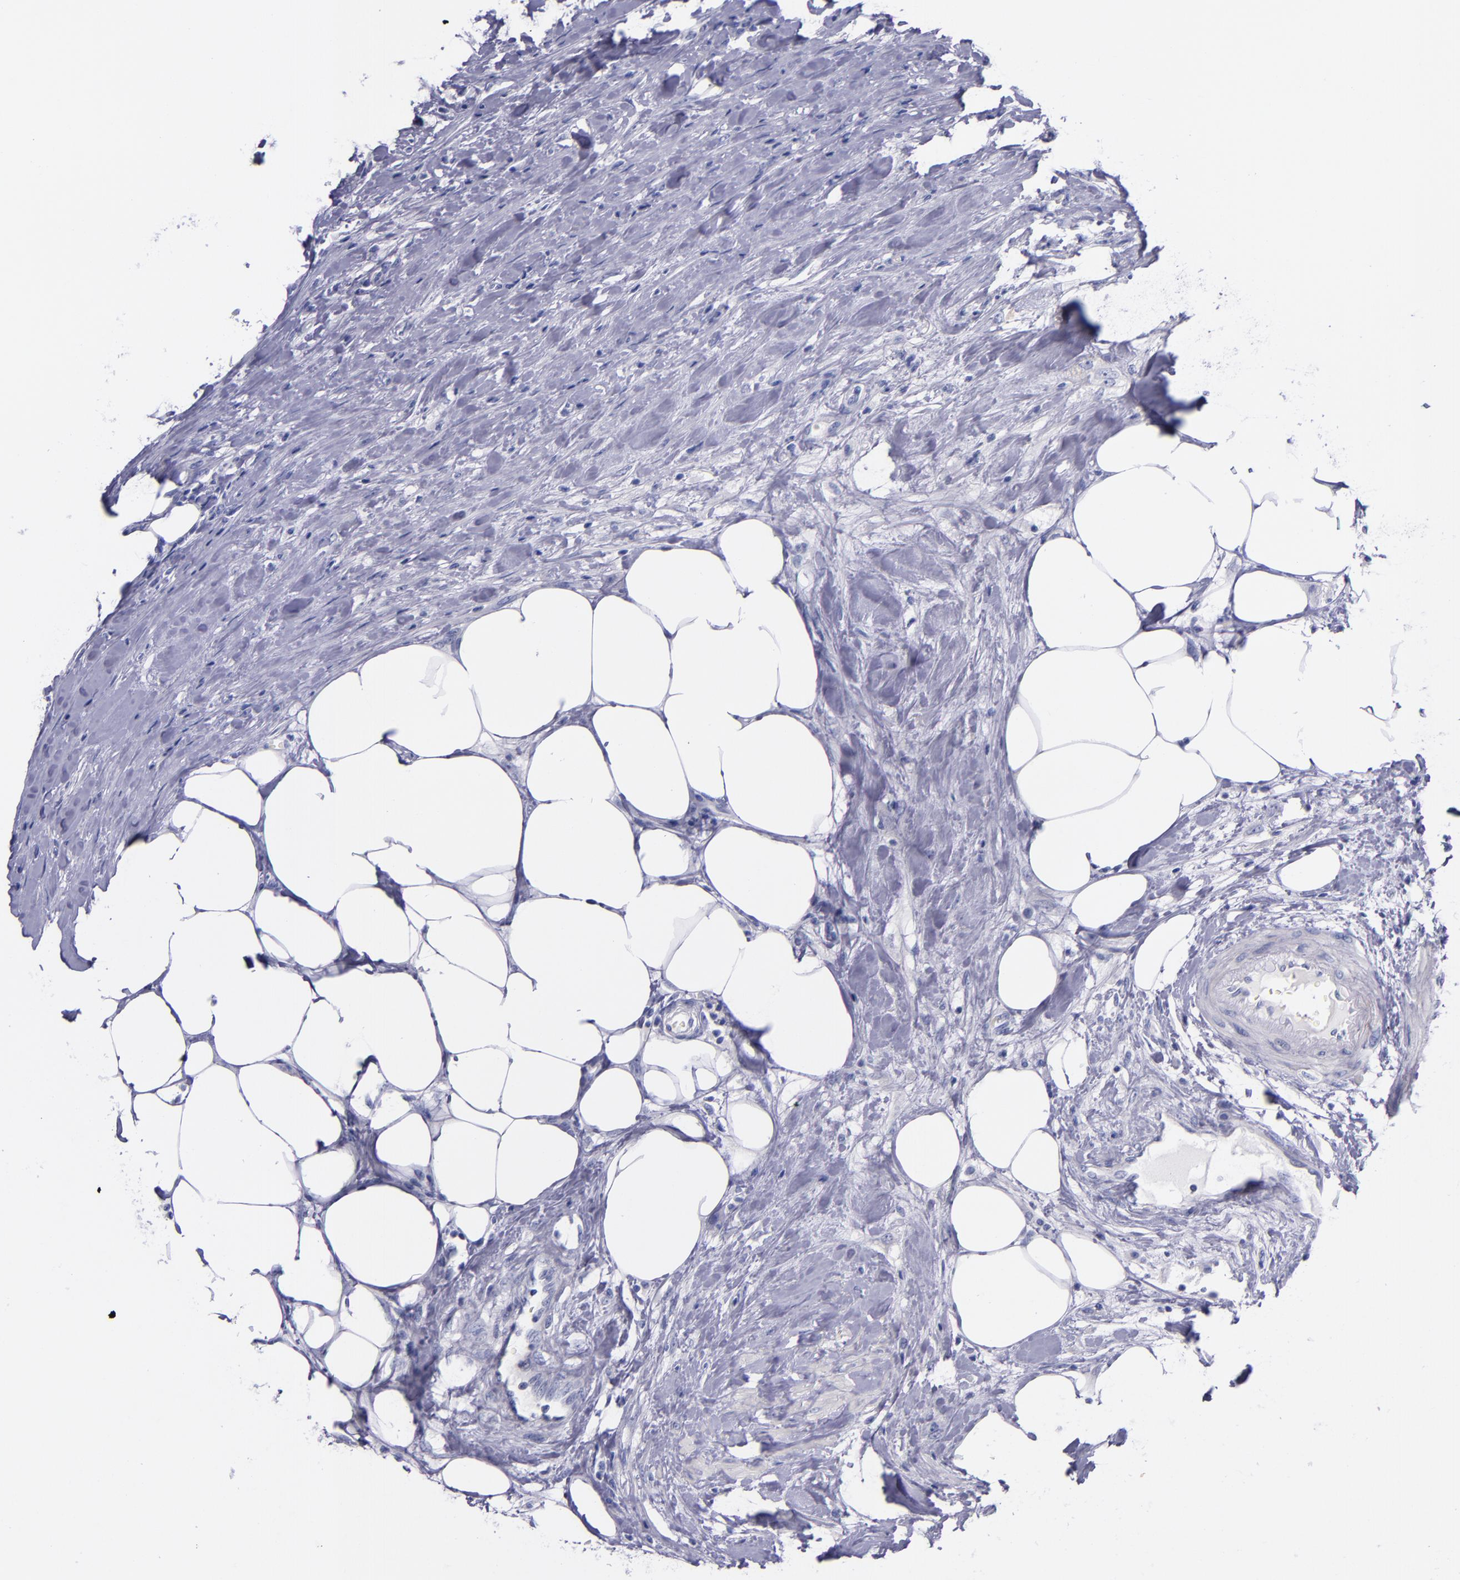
{"staining": {"intensity": "negative", "quantity": "none", "location": "none"}, "tissue": "urothelial cancer", "cell_type": "Tumor cells", "image_type": "cancer", "snomed": [{"axis": "morphology", "description": "Urothelial carcinoma, High grade"}, {"axis": "topography", "description": "Urinary bladder"}], "caption": "This image is of urothelial cancer stained with immunohistochemistry (IHC) to label a protein in brown with the nuclei are counter-stained blue. There is no expression in tumor cells. (DAB (3,3'-diaminobenzidine) IHC with hematoxylin counter stain).", "gene": "SV2A", "patient": {"sex": "male", "age": 61}}